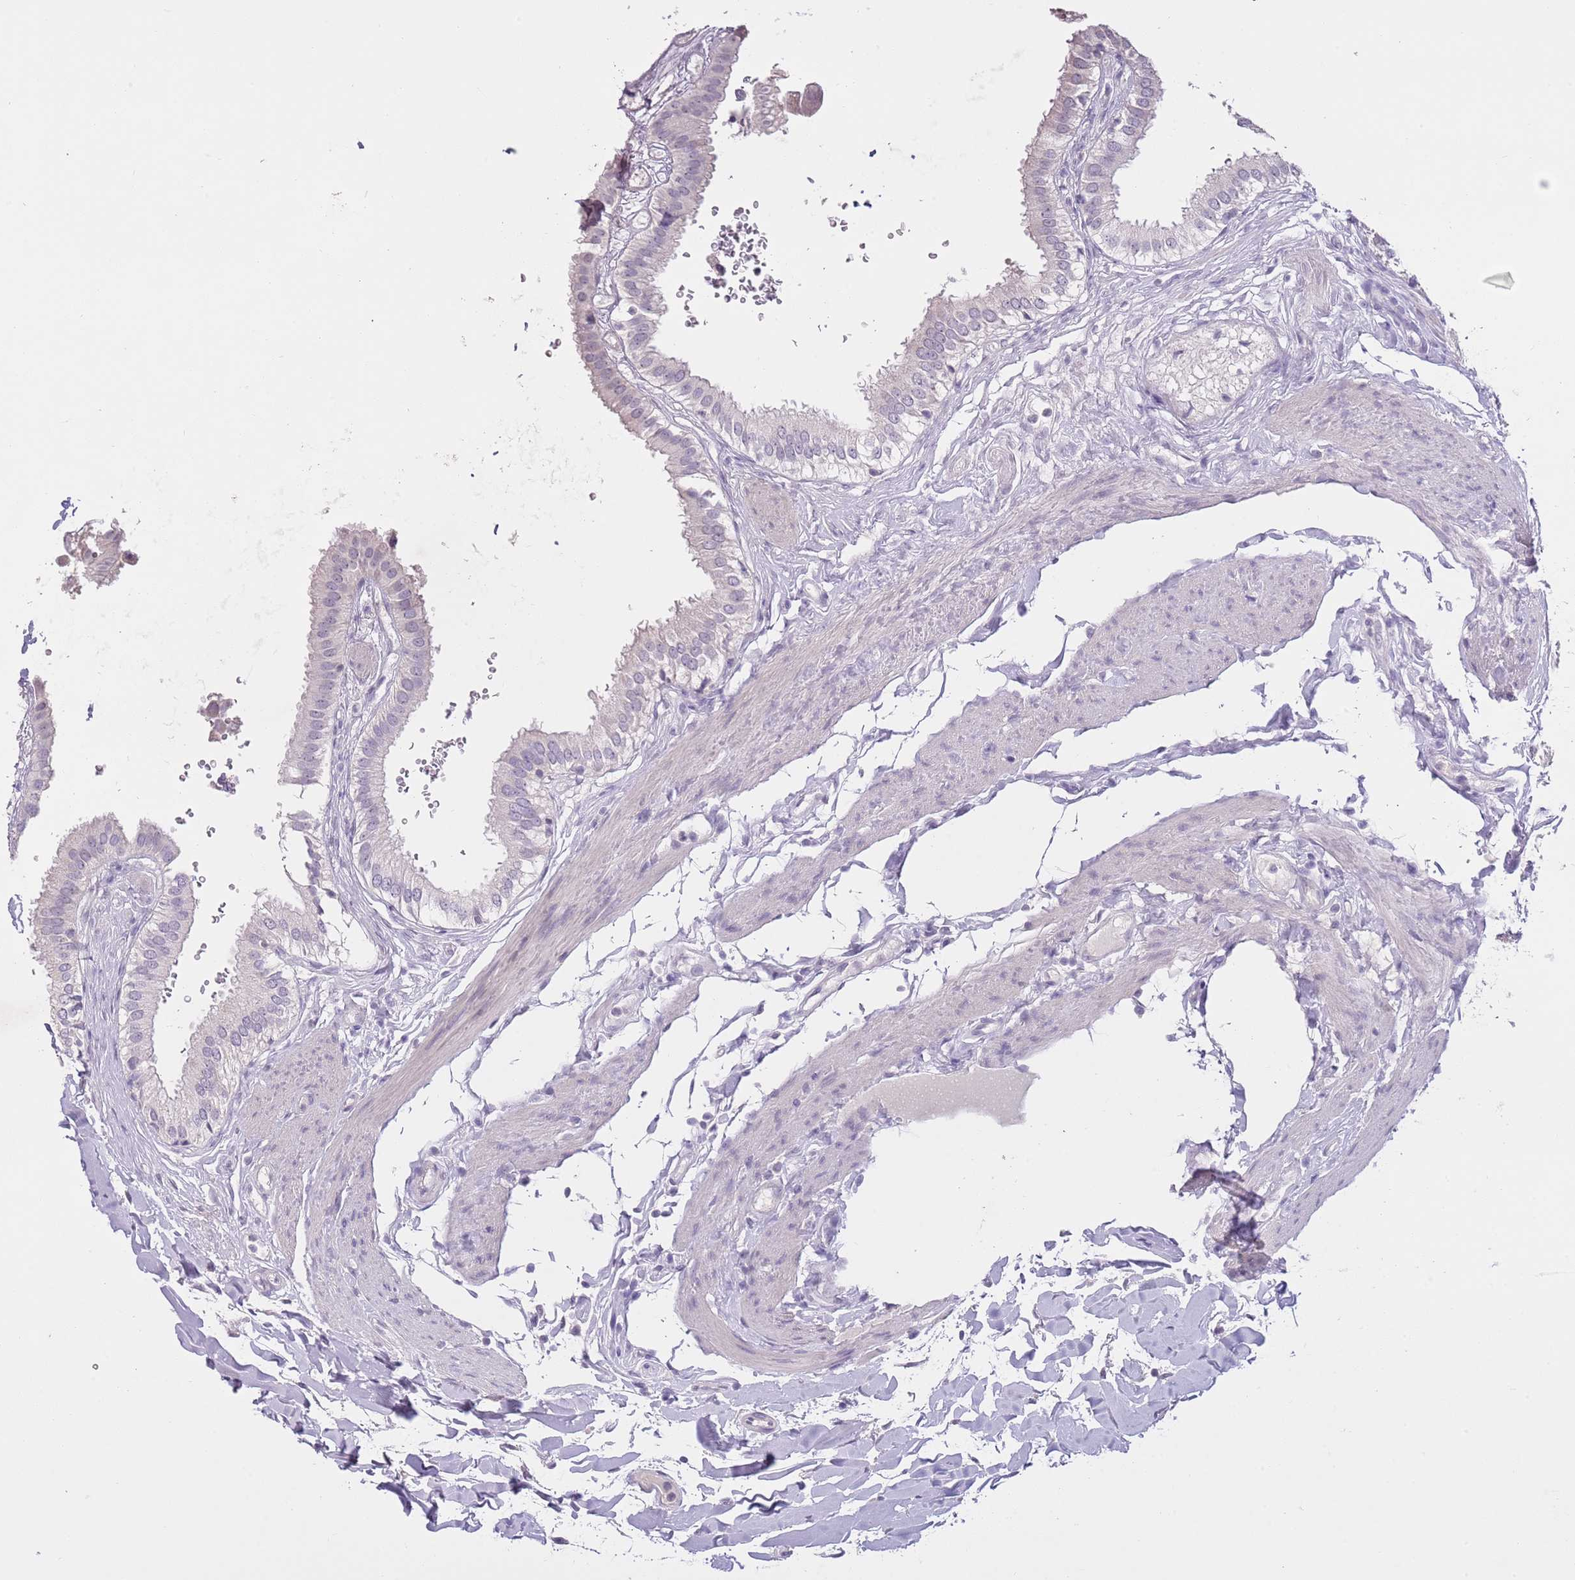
{"staining": {"intensity": "negative", "quantity": "none", "location": "none"}, "tissue": "gallbladder", "cell_type": "Glandular cells", "image_type": "normal", "snomed": [{"axis": "morphology", "description": "Normal tissue, NOS"}, {"axis": "topography", "description": "Gallbladder"}], "caption": "Immunohistochemistry (IHC) of unremarkable gallbladder demonstrates no expression in glandular cells. (Immunohistochemistry (IHC), brightfield microscopy, high magnification).", "gene": "SLC35E3", "patient": {"sex": "female", "age": 61}}